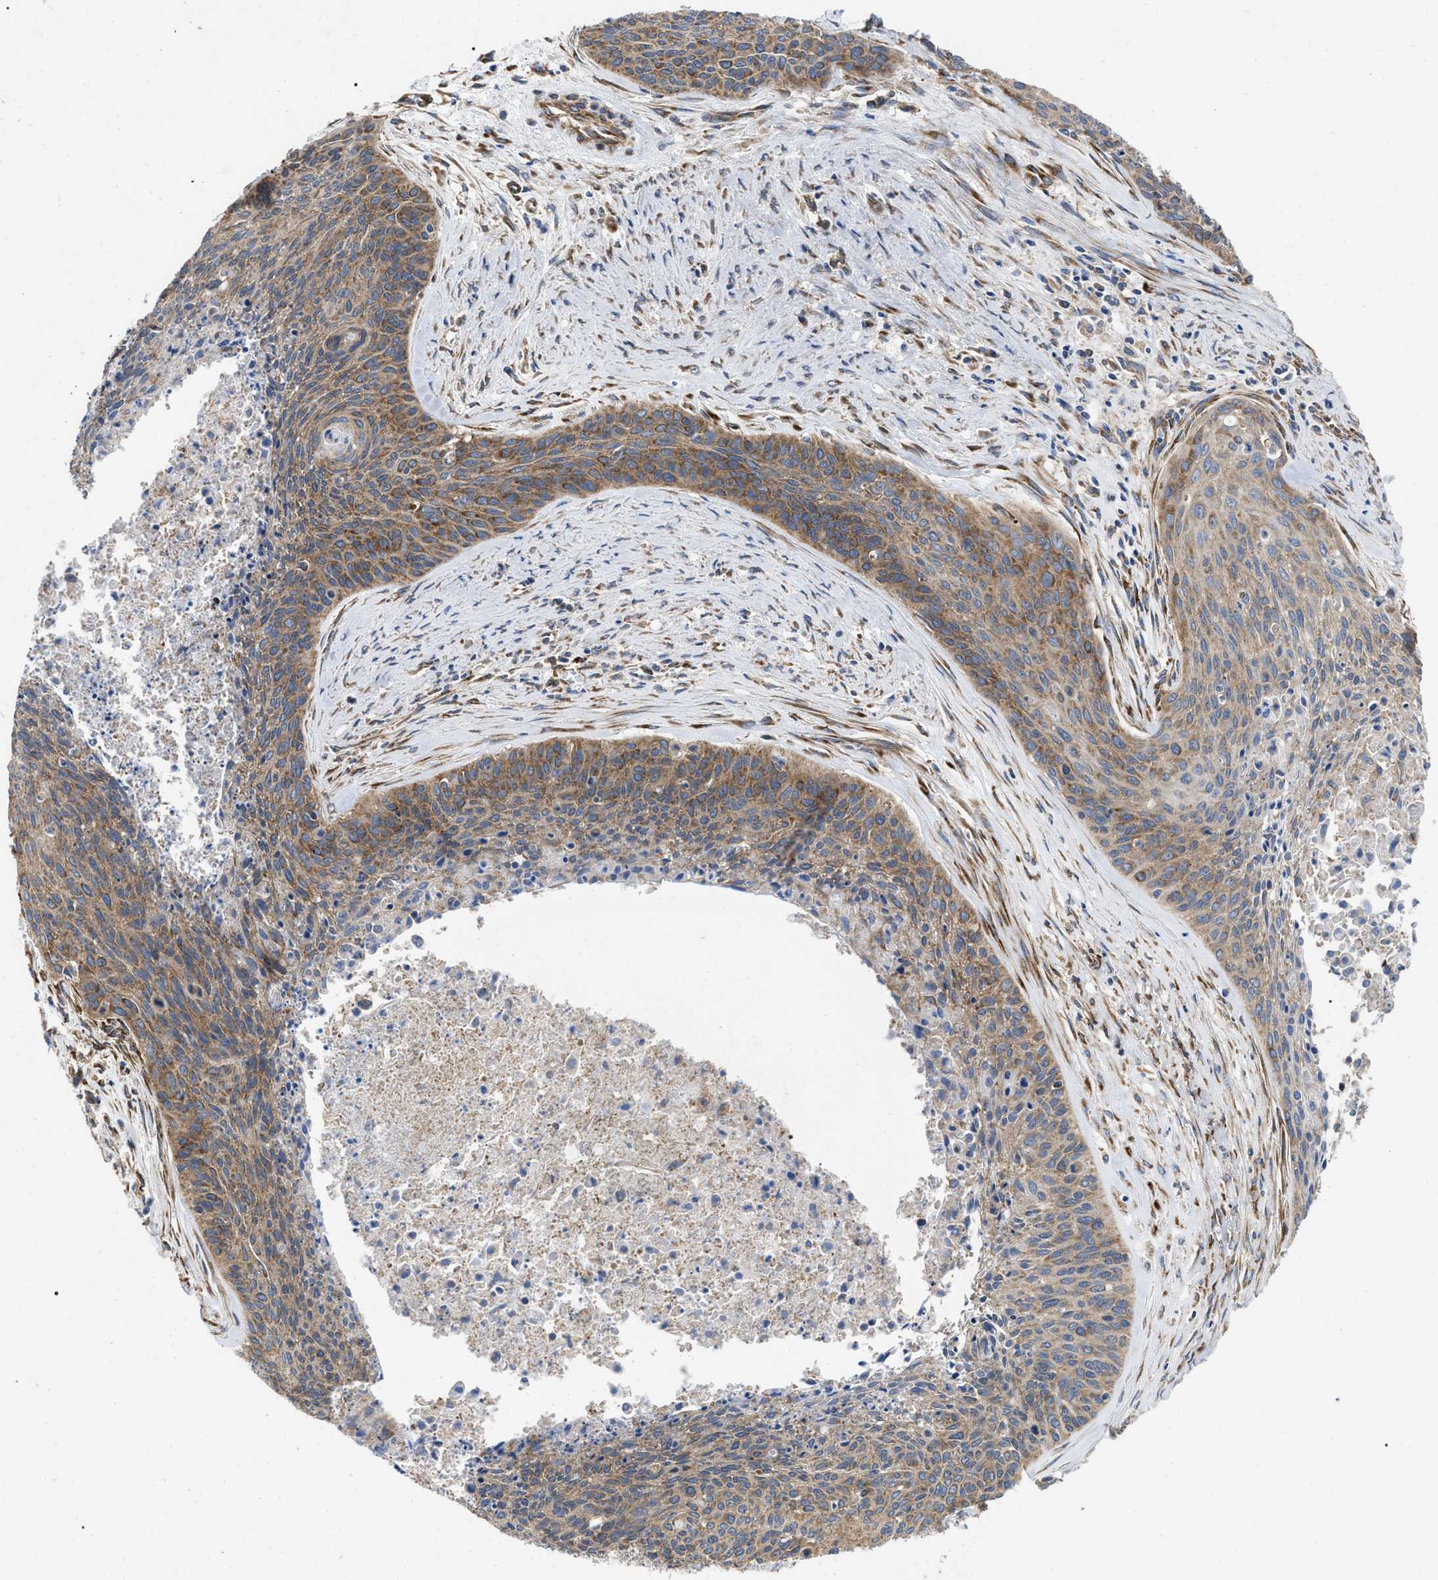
{"staining": {"intensity": "moderate", "quantity": ">75%", "location": "cytoplasmic/membranous"}, "tissue": "cervical cancer", "cell_type": "Tumor cells", "image_type": "cancer", "snomed": [{"axis": "morphology", "description": "Squamous cell carcinoma, NOS"}, {"axis": "topography", "description": "Cervix"}], "caption": "This photomicrograph demonstrates immunohistochemistry (IHC) staining of human cervical cancer, with medium moderate cytoplasmic/membranous expression in about >75% of tumor cells.", "gene": "FAM120A", "patient": {"sex": "female", "age": 55}}